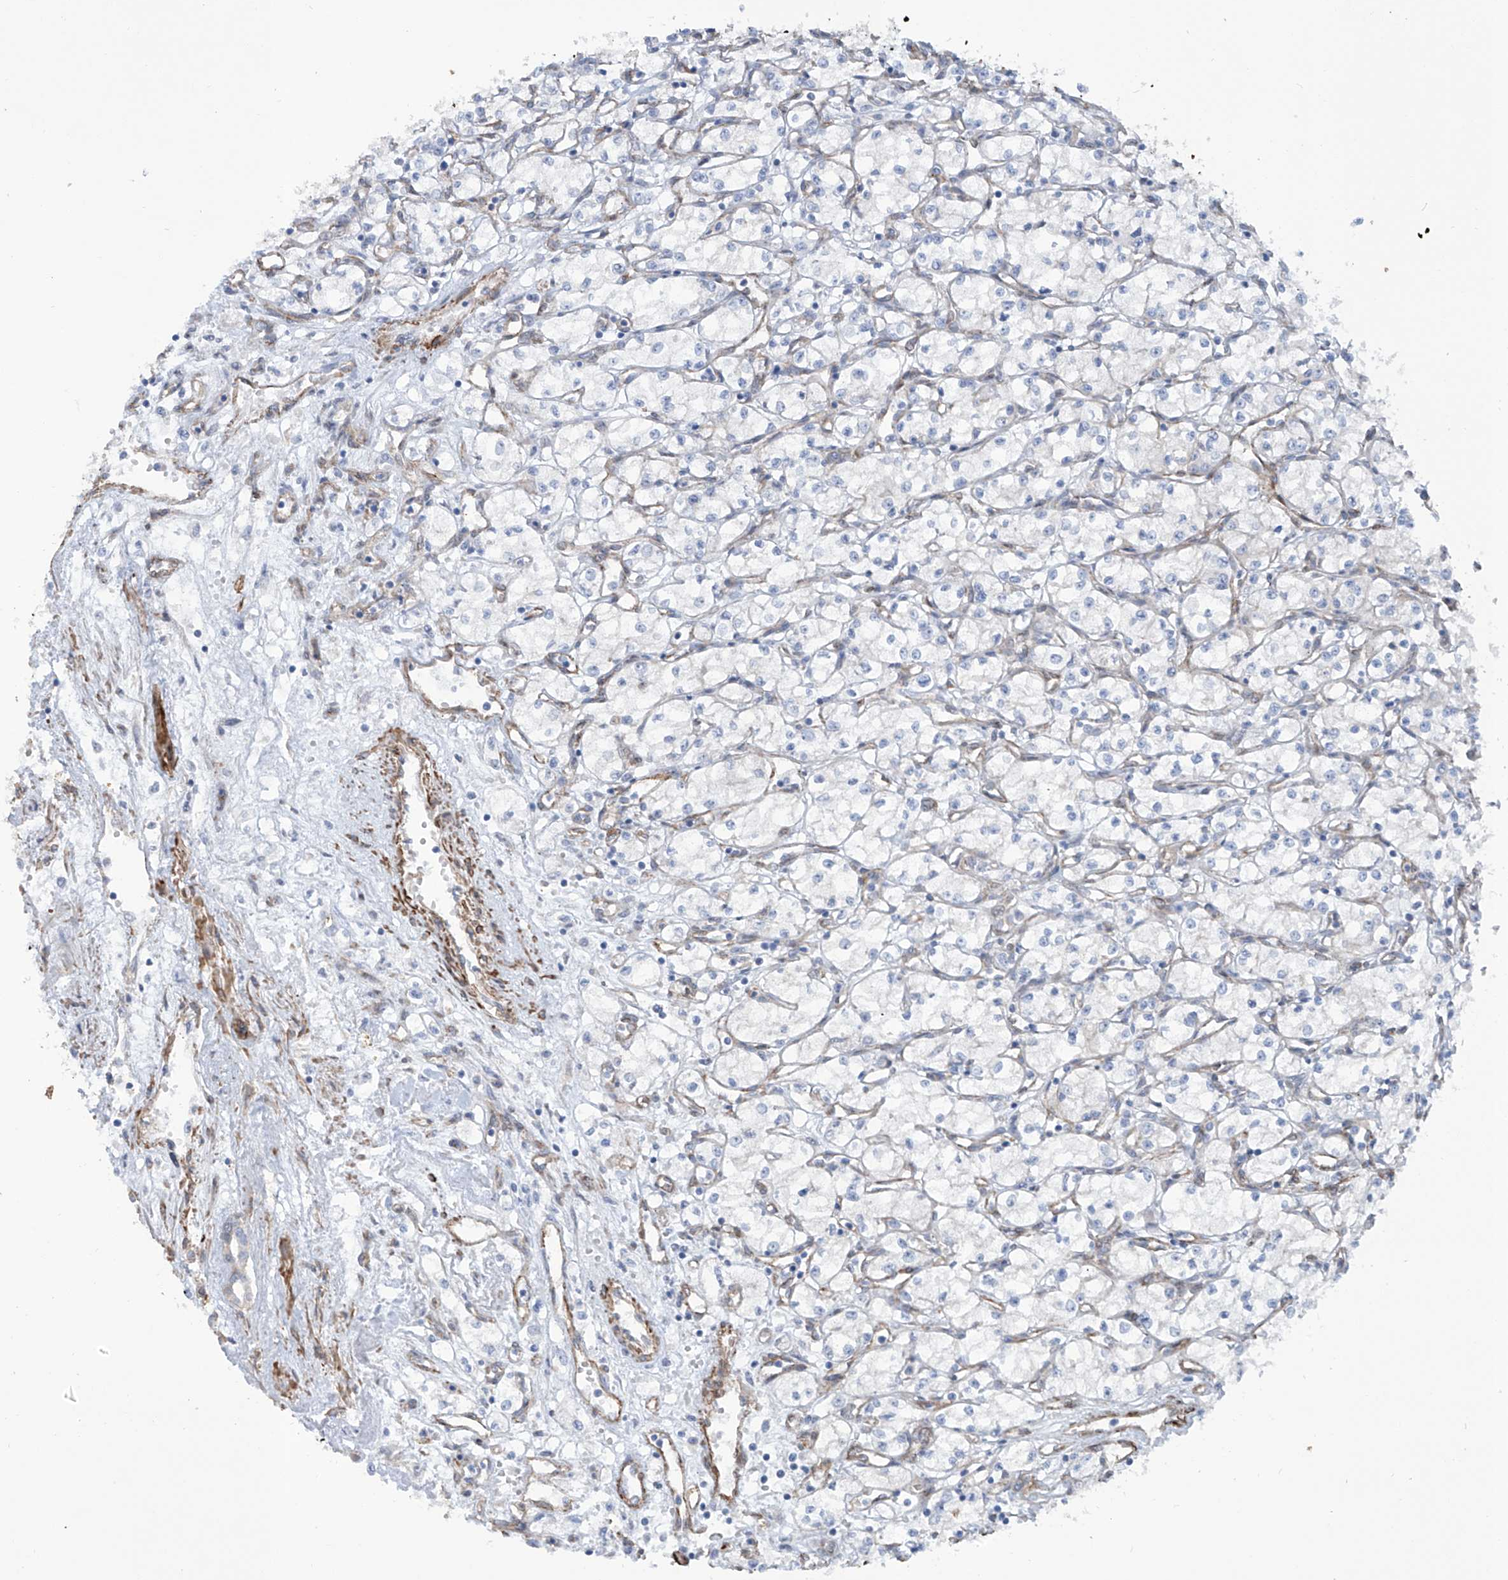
{"staining": {"intensity": "negative", "quantity": "none", "location": "none"}, "tissue": "renal cancer", "cell_type": "Tumor cells", "image_type": "cancer", "snomed": [{"axis": "morphology", "description": "Adenocarcinoma, NOS"}, {"axis": "topography", "description": "Kidney"}], "caption": "This is an IHC image of renal adenocarcinoma. There is no expression in tumor cells.", "gene": "ZNF490", "patient": {"sex": "male", "age": 59}}